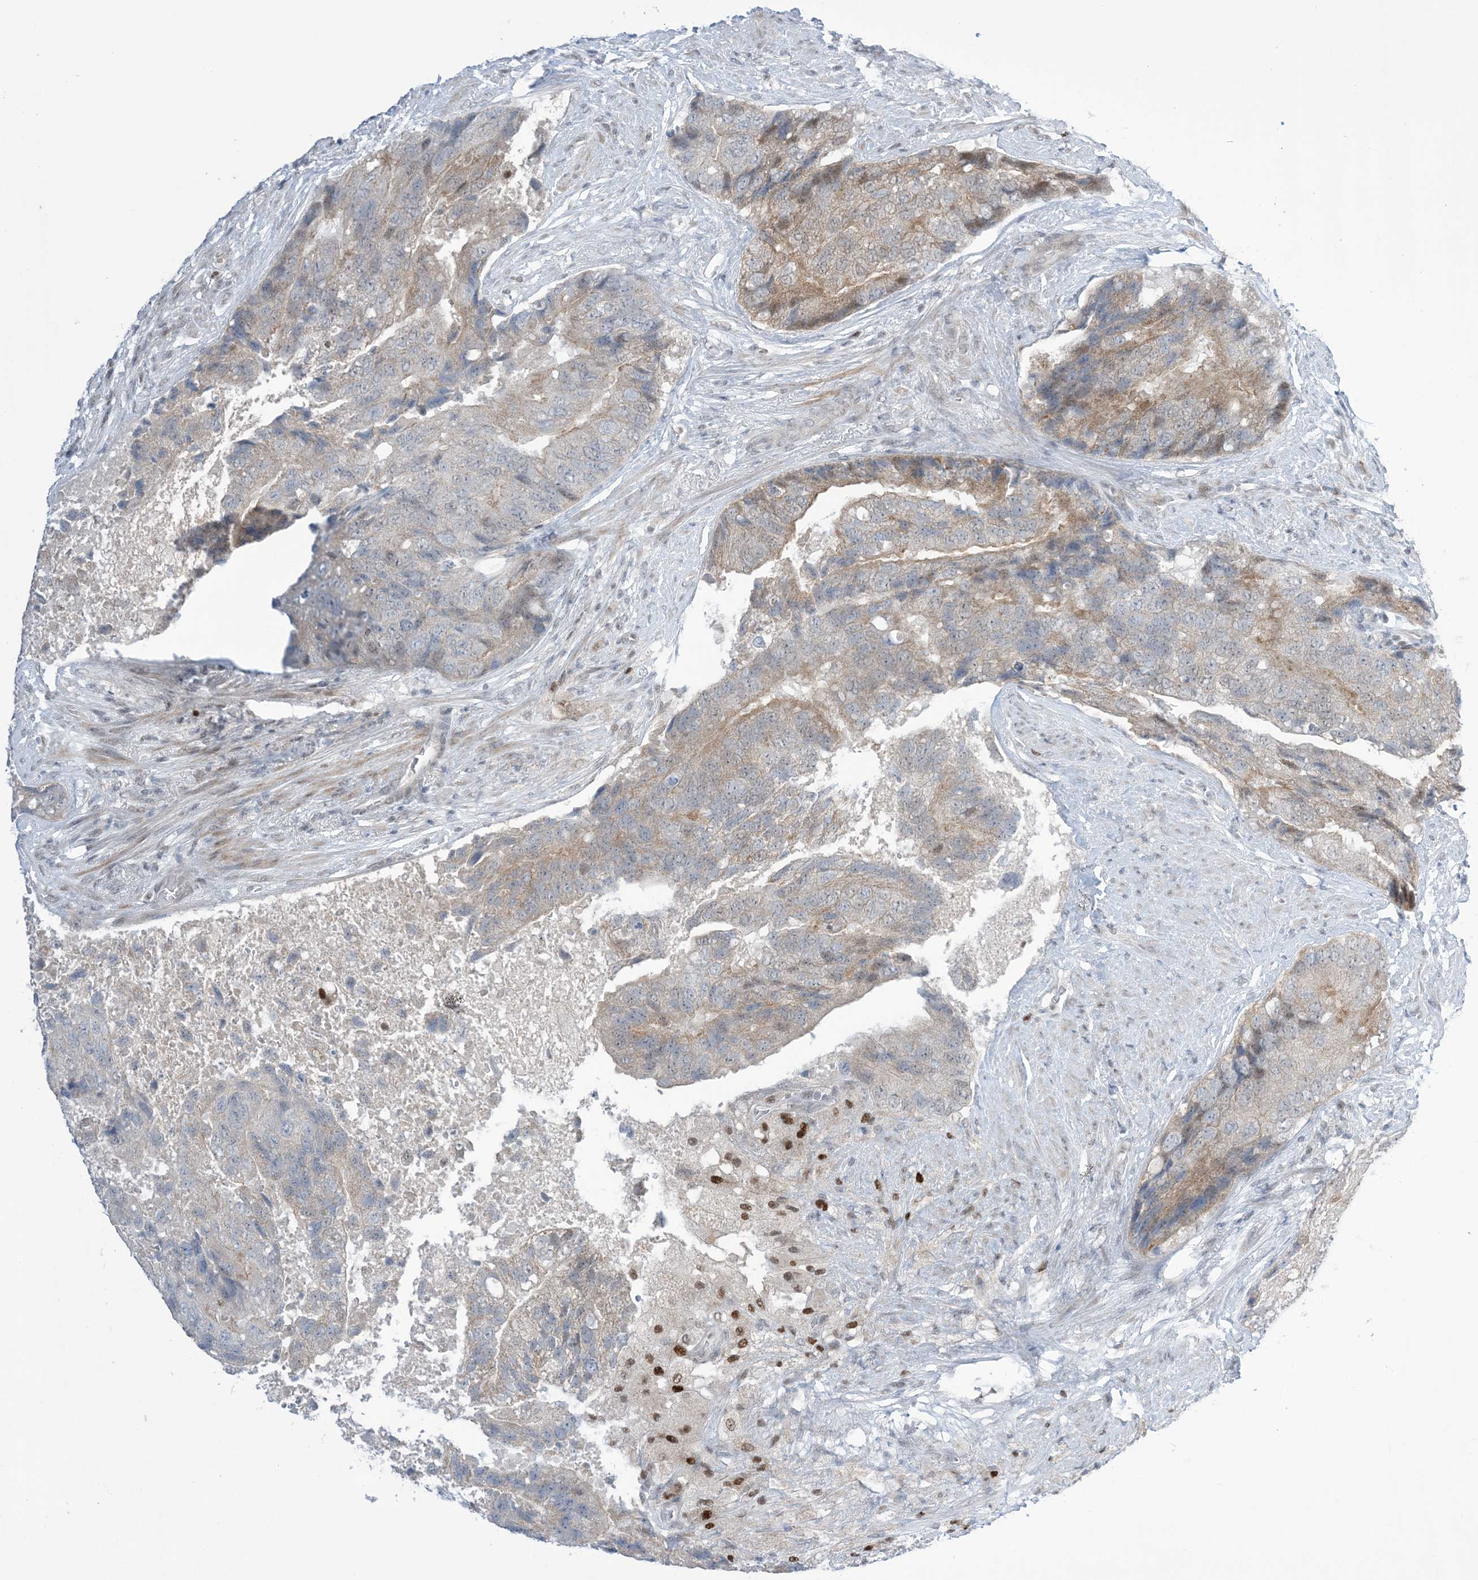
{"staining": {"intensity": "weak", "quantity": "25%-75%", "location": "cytoplasmic/membranous"}, "tissue": "prostate cancer", "cell_type": "Tumor cells", "image_type": "cancer", "snomed": [{"axis": "morphology", "description": "Adenocarcinoma, High grade"}, {"axis": "topography", "description": "Prostate"}], "caption": "Human high-grade adenocarcinoma (prostate) stained for a protein (brown) shows weak cytoplasmic/membranous positive staining in approximately 25%-75% of tumor cells.", "gene": "TFPT", "patient": {"sex": "male", "age": 70}}